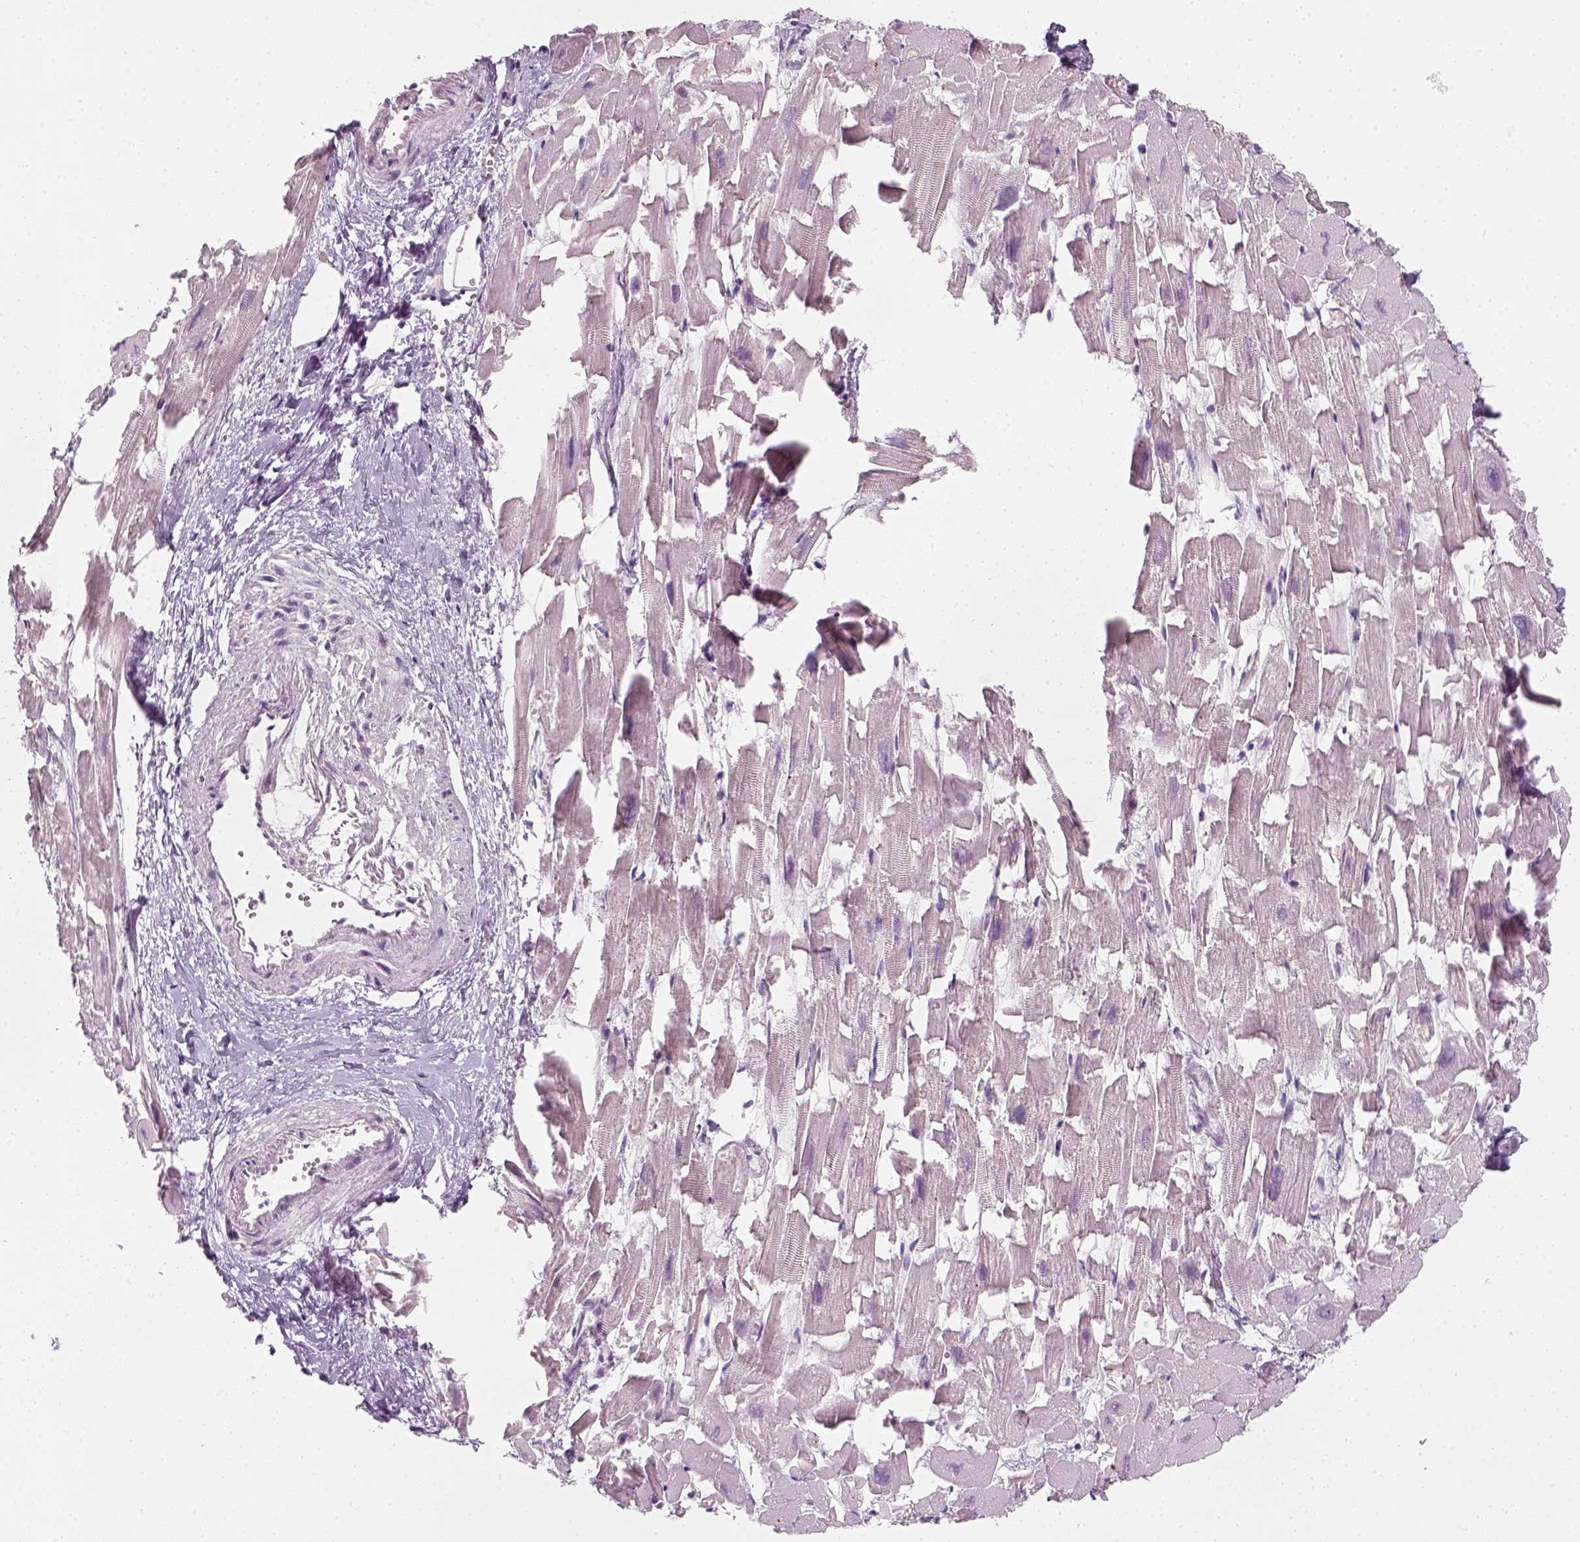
{"staining": {"intensity": "negative", "quantity": "none", "location": "none"}, "tissue": "heart muscle", "cell_type": "Cardiomyocytes", "image_type": "normal", "snomed": [{"axis": "morphology", "description": "Normal tissue, NOS"}, {"axis": "topography", "description": "Heart"}], "caption": "Immunohistochemistry histopathology image of benign heart muscle: human heart muscle stained with DAB (3,3'-diaminobenzidine) exhibits no significant protein positivity in cardiomyocytes.", "gene": "TP53", "patient": {"sex": "female", "age": 64}}